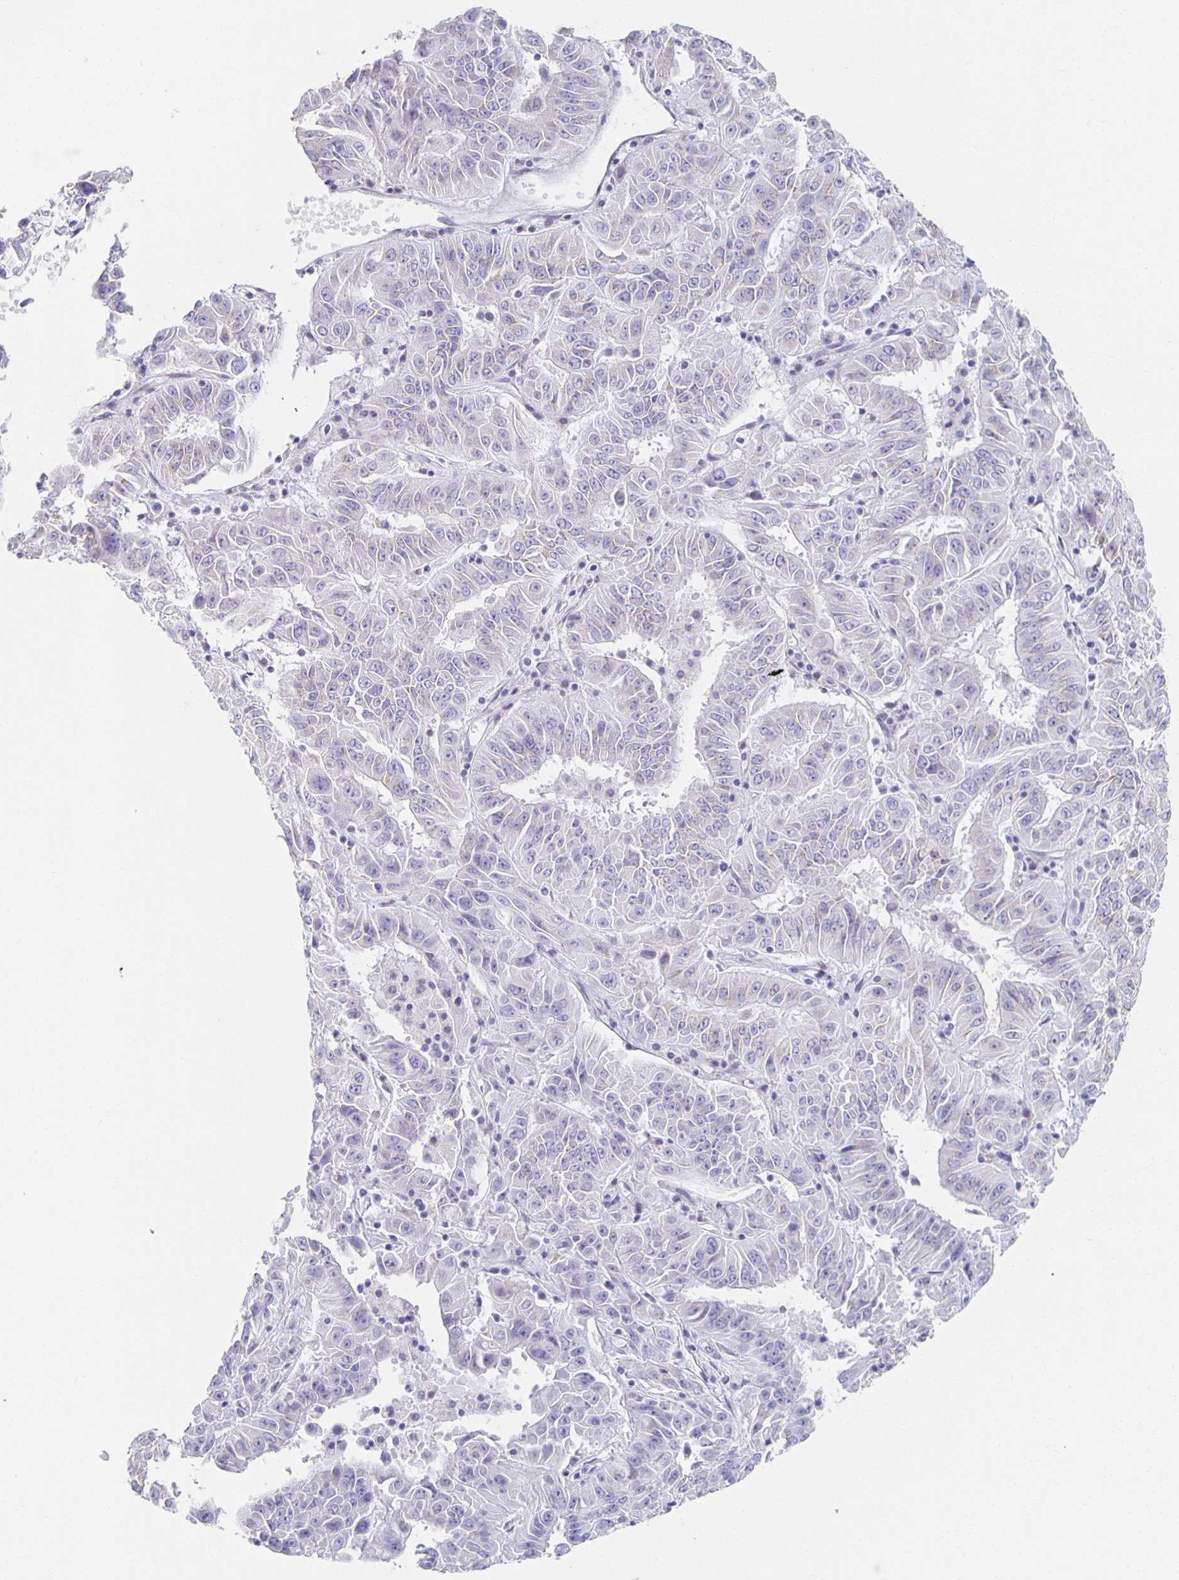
{"staining": {"intensity": "negative", "quantity": "none", "location": "none"}, "tissue": "pancreatic cancer", "cell_type": "Tumor cells", "image_type": "cancer", "snomed": [{"axis": "morphology", "description": "Adenocarcinoma, NOS"}, {"axis": "topography", "description": "Pancreas"}], "caption": "This image is of adenocarcinoma (pancreatic) stained with immunohistochemistry (IHC) to label a protein in brown with the nuclei are counter-stained blue. There is no expression in tumor cells.", "gene": "TEX44", "patient": {"sex": "male", "age": 63}}